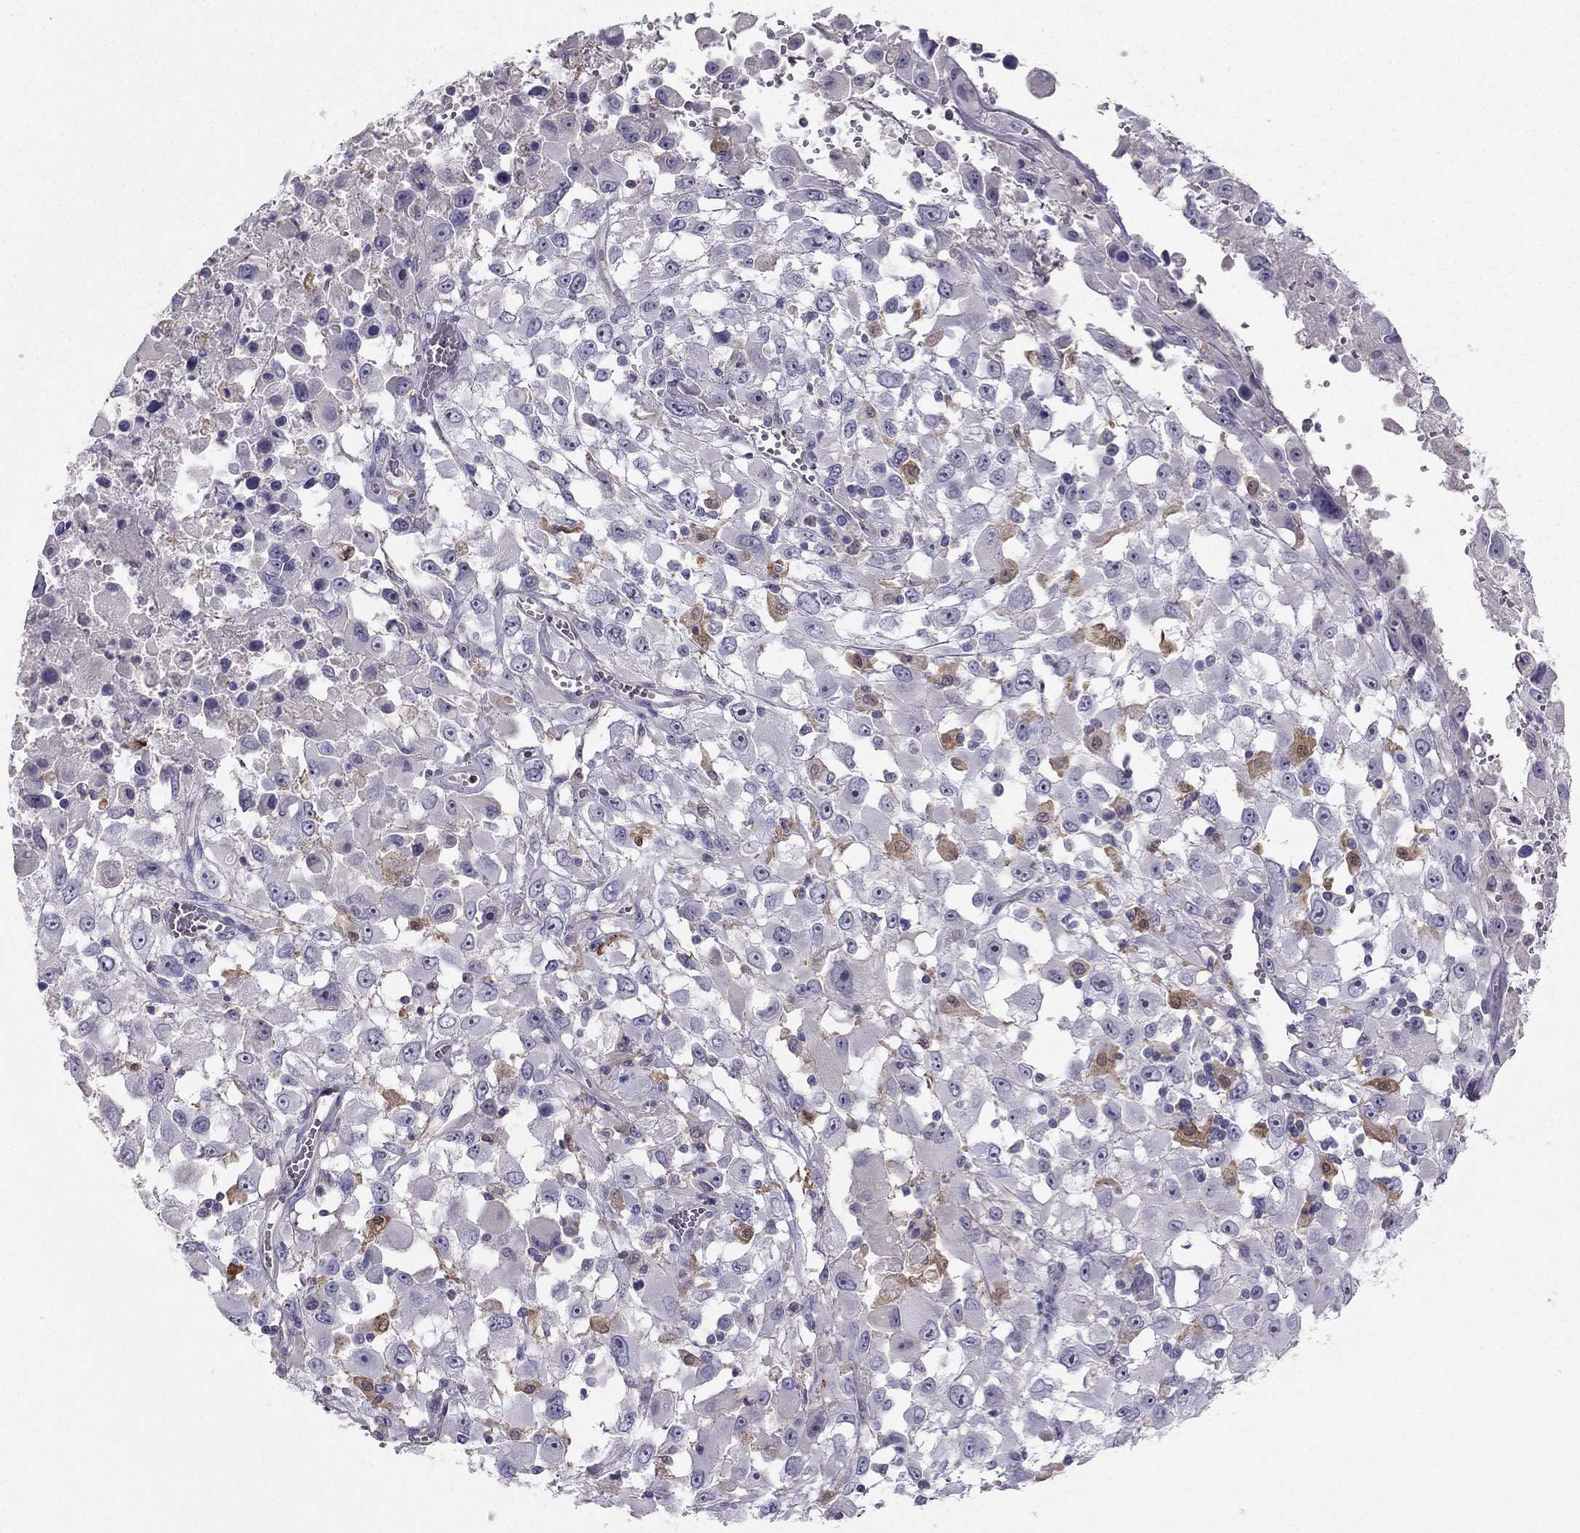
{"staining": {"intensity": "negative", "quantity": "none", "location": "none"}, "tissue": "melanoma", "cell_type": "Tumor cells", "image_type": "cancer", "snomed": [{"axis": "morphology", "description": "Malignant melanoma, Metastatic site"}, {"axis": "topography", "description": "Soft tissue"}], "caption": "Immunohistochemistry of human melanoma demonstrates no staining in tumor cells. Nuclei are stained in blue.", "gene": "LMTK3", "patient": {"sex": "male", "age": 50}}